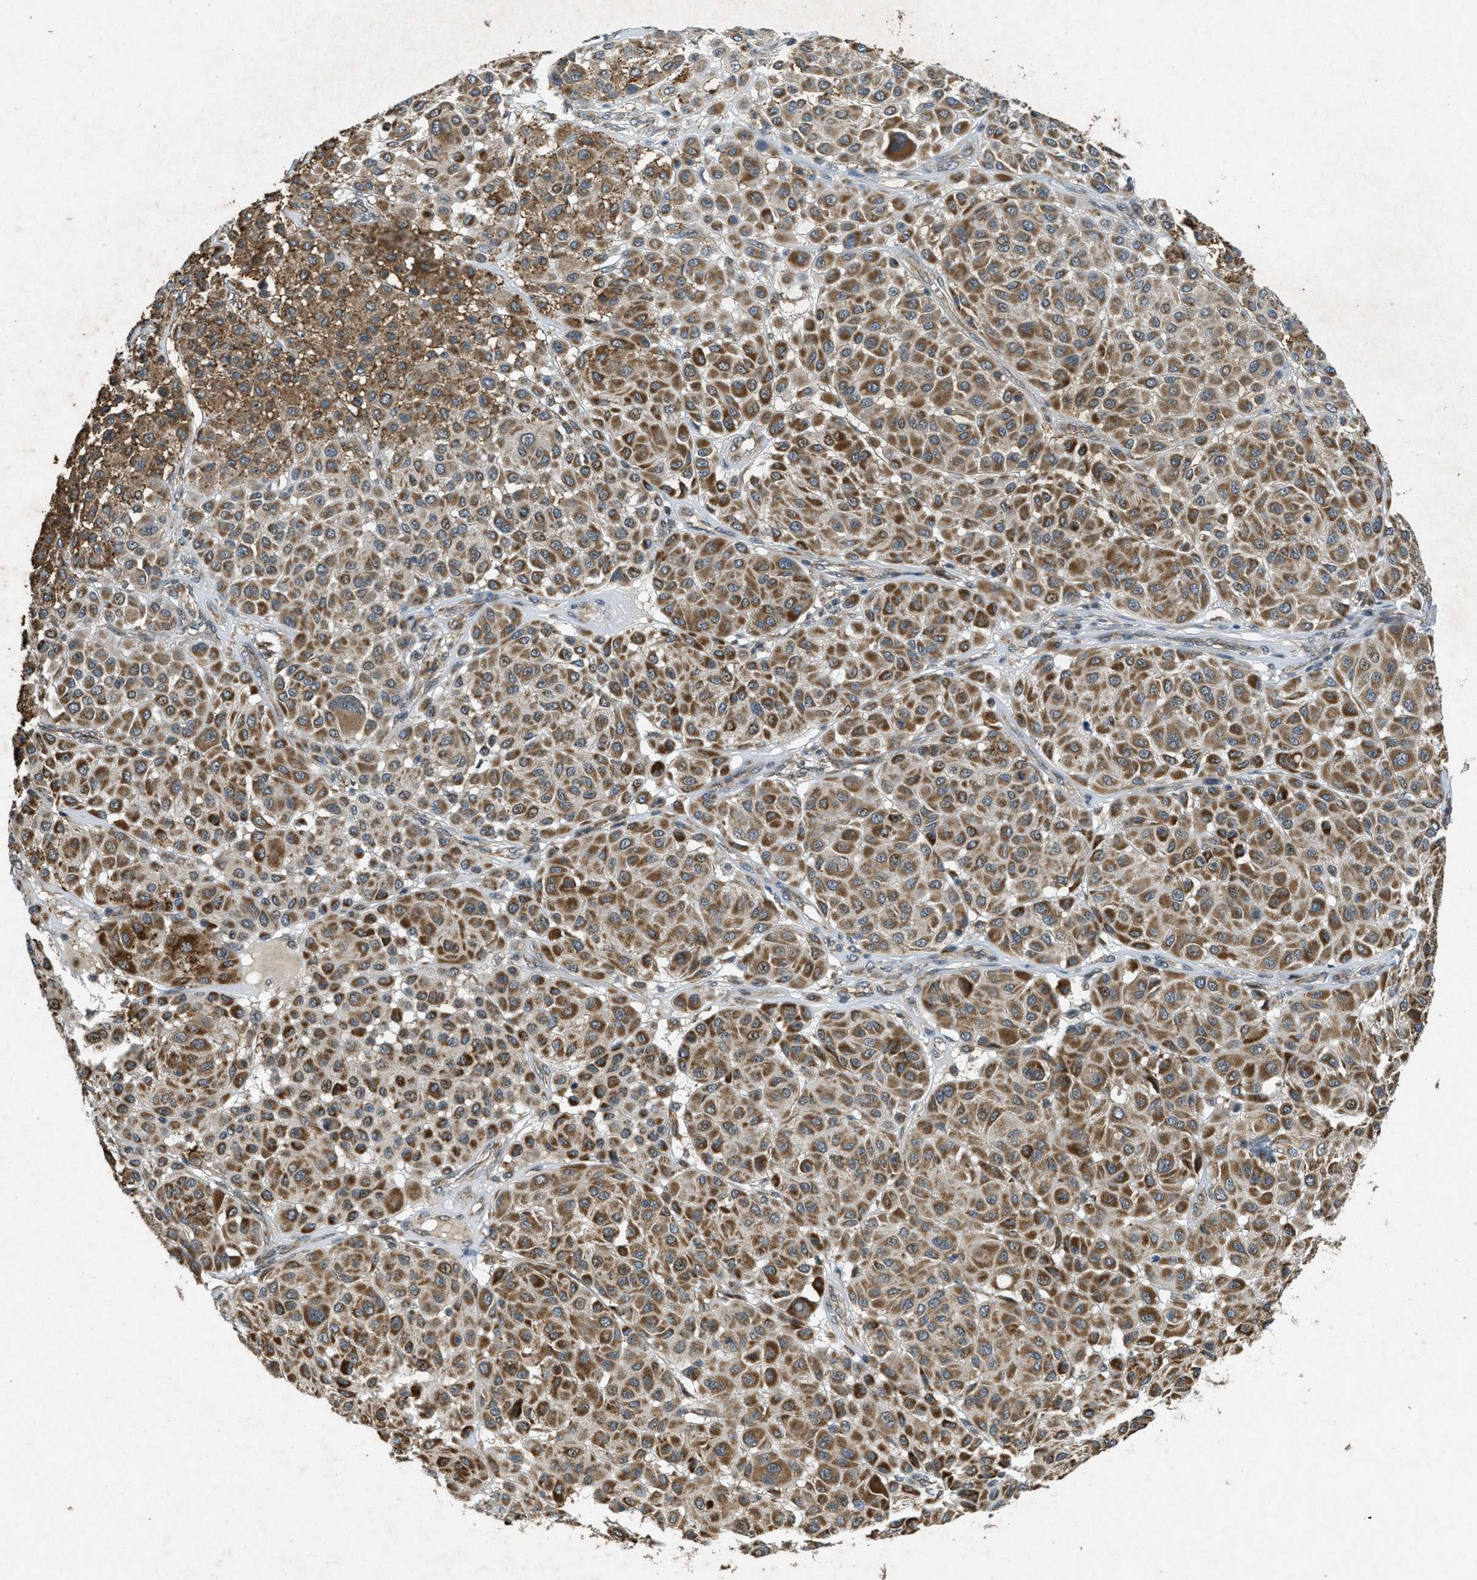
{"staining": {"intensity": "moderate", "quantity": ">75%", "location": "cytoplasmic/membranous"}, "tissue": "melanoma", "cell_type": "Tumor cells", "image_type": "cancer", "snomed": [{"axis": "morphology", "description": "Malignant melanoma, Metastatic site"}, {"axis": "topography", "description": "Soft tissue"}], "caption": "Malignant melanoma (metastatic site) tissue demonstrates moderate cytoplasmic/membranous staining in approximately >75% of tumor cells", "gene": "PPP1R15A", "patient": {"sex": "male", "age": 41}}